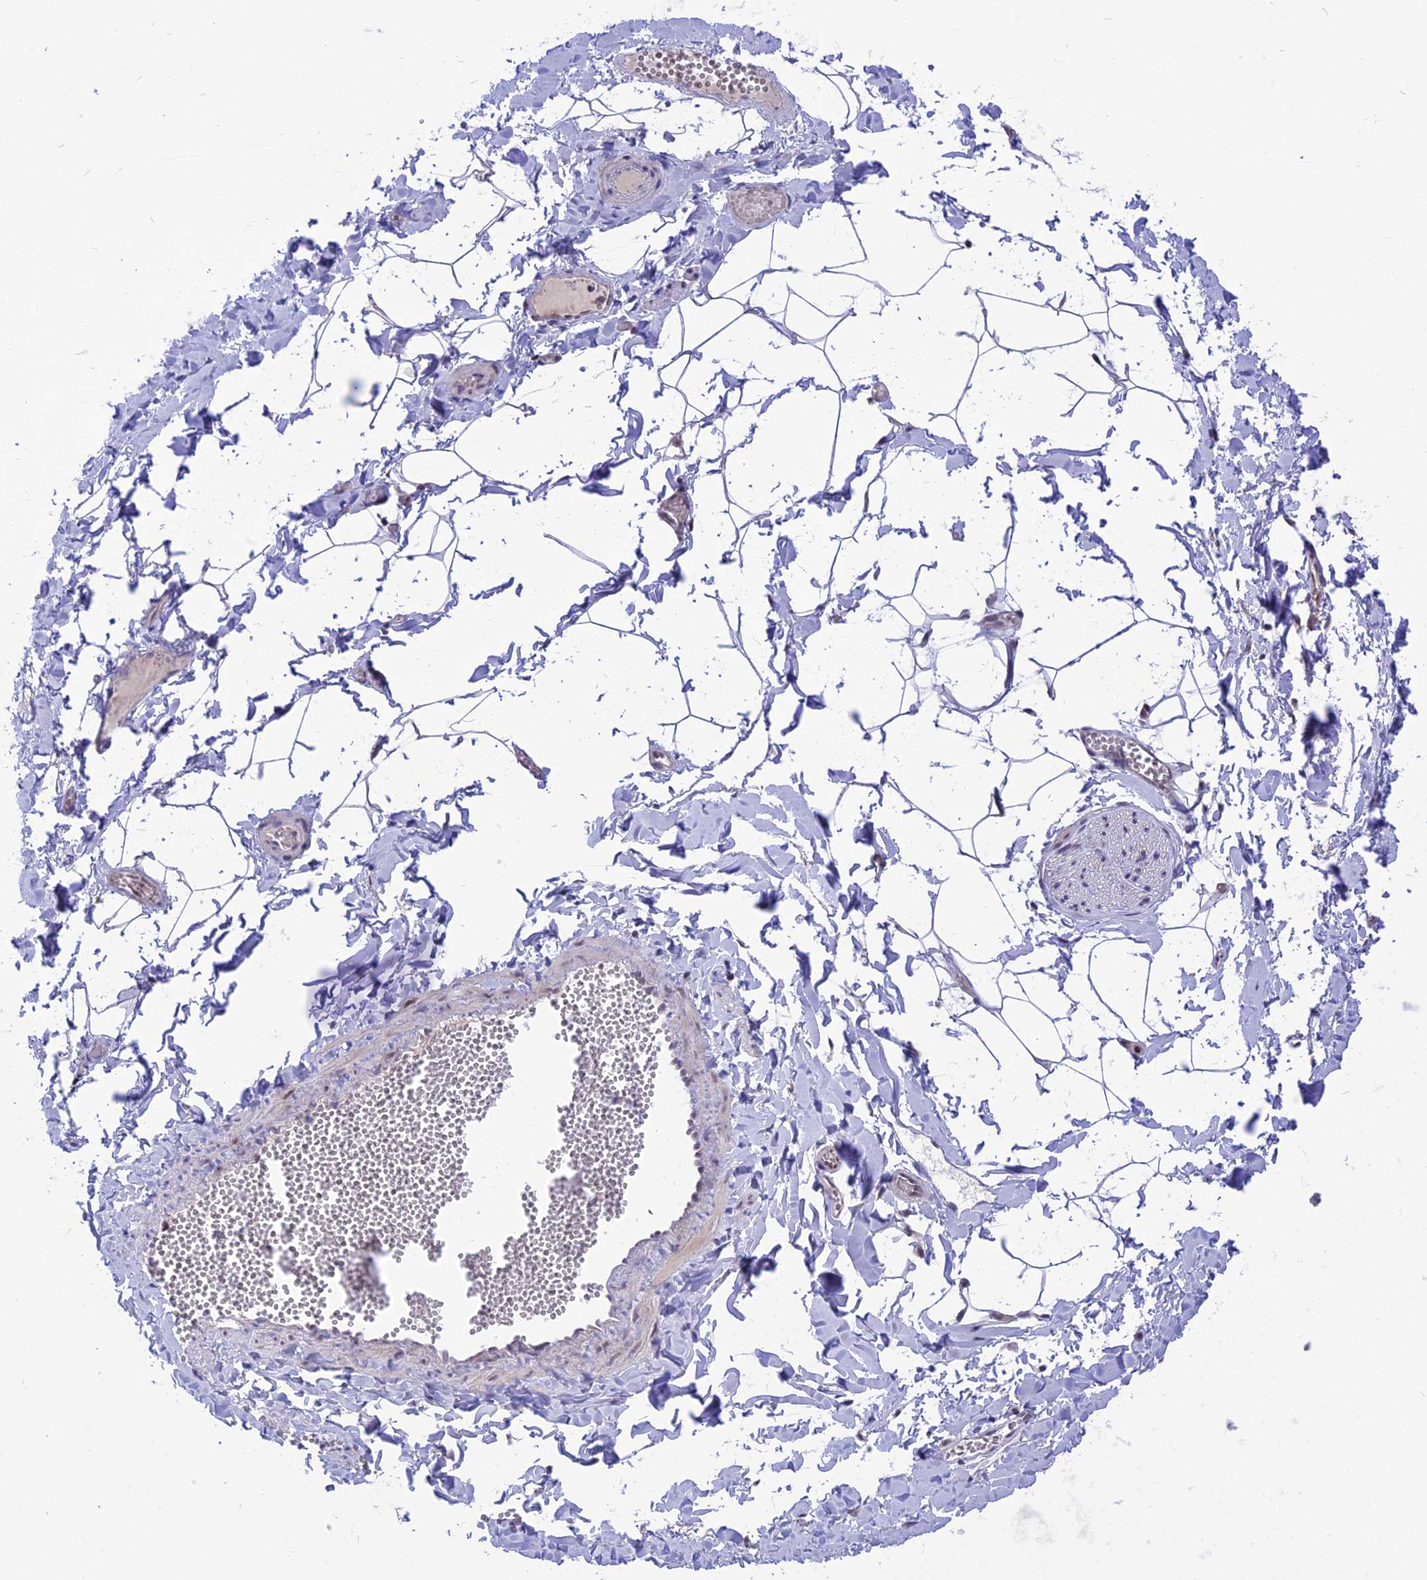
{"staining": {"intensity": "negative", "quantity": "none", "location": "none"}, "tissue": "adipose tissue", "cell_type": "Adipocytes", "image_type": "normal", "snomed": [{"axis": "morphology", "description": "Normal tissue, NOS"}, {"axis": "topography", "description": "Gallbladder"}, {"axis": "topography", "description": "Peripheral nerve tissue"}], "caption": "The photomicrograph shows no staining of adipocytes in normal adipose tissue.", "gene": "ZNF837", "patient": {"sex": "male", "age": 38}}